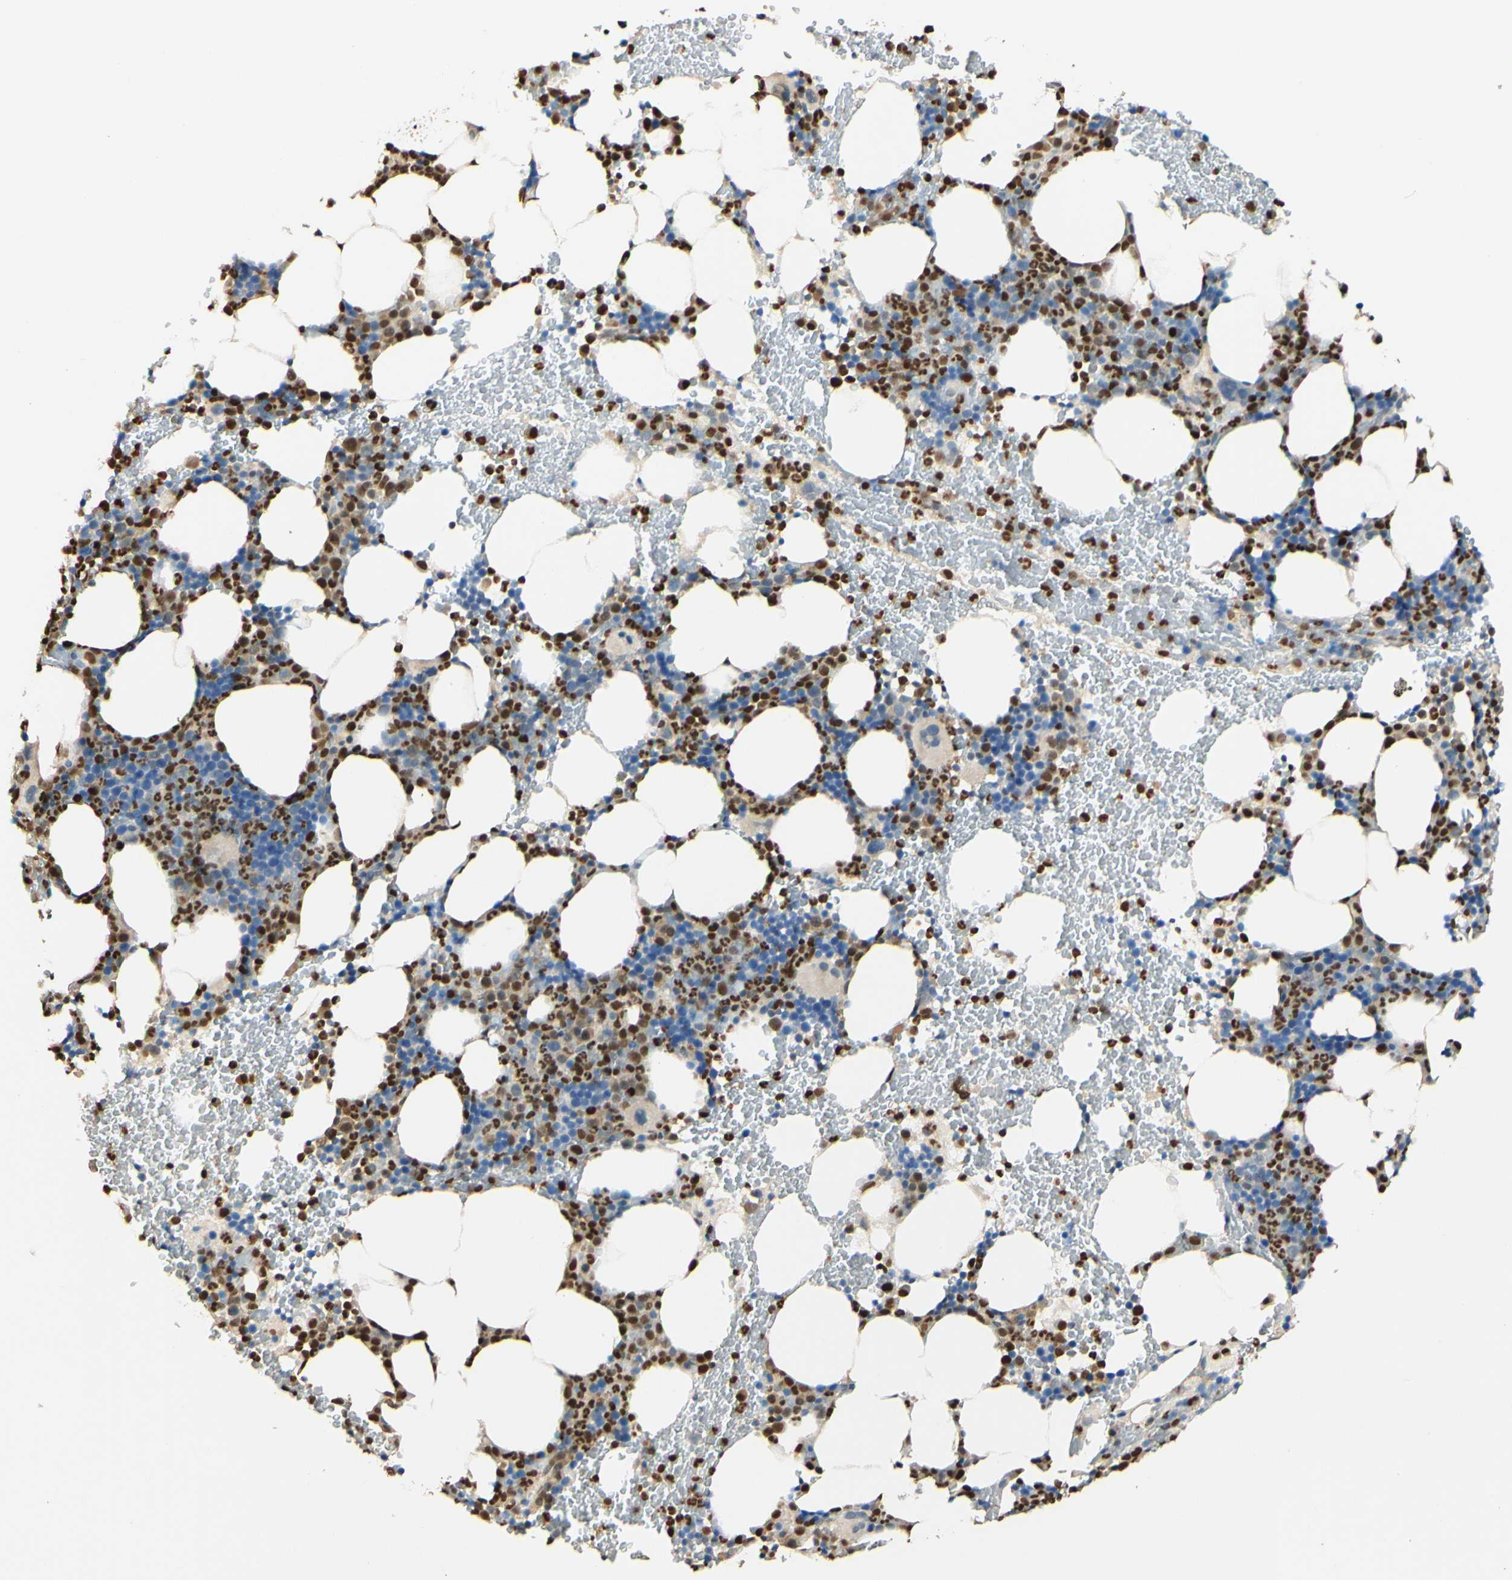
{"staining": {"intensity": "strong", "quantity": "25%-75%", "location": "cytoplasmic/membranous,nuclear"}, "tissue": "bone marrow", "cell_type": "Hematopoietic cells", "image_type": "normal", "snomed": [{"axis": "morphology", "description": "Normal tissue, NOS"}, {"axis": "morphology", "description": "Inflammation, NOS"}, {"axis": "topography", "description": "Bone marrow"}], "caption": "Brown immunohistochemical staining in normal bone marrow demonstrates strong cytoplasmic/membranous,nuclear expression in about 25%-75% of hematopoietic cells. Nuclei are stained in blue.", "gene": "MAP3K4", "patient": {"sex": "female", "age": 70}}